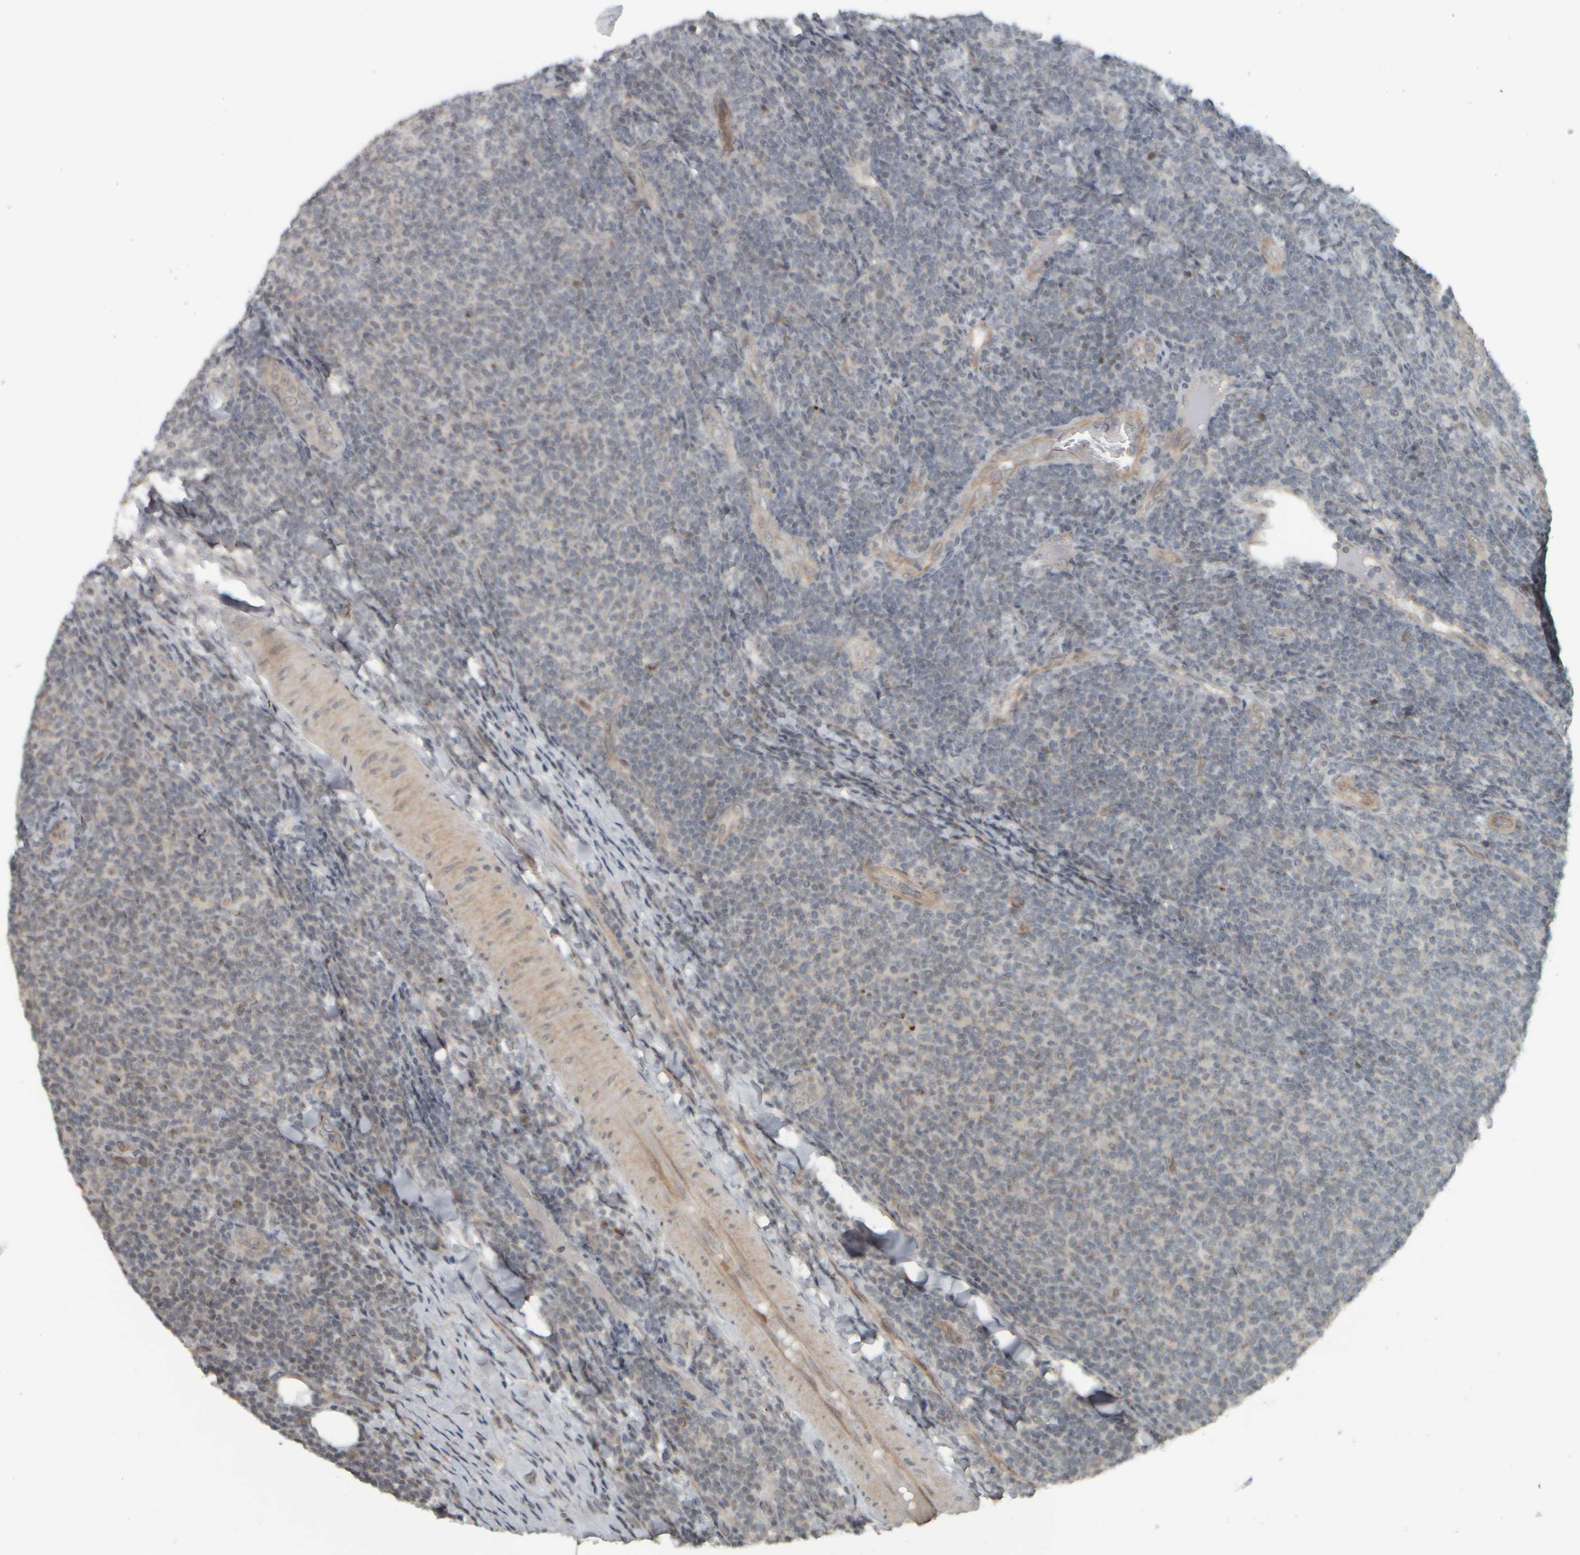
{"staining": {"intensity": "weak", "quantity": "<25%", "location": "cytoplasmic/membranous"}, "tissue": "lymphoma", "cell_type": "Tumor cells", "image_type": "cancer", "snomed": [{"axis": "morphology", "description": "Malignant lymphoma, non-Hodgkin's type, Low grade"}, {"axis": "topography", "description": "Lymph node"}], "caption": "Lymphoma was stained to show a protein in brown. There is no significant positivity in tumor cells. Nuclei are stained in blue.", "gene": "NAPG", "patient": {"sex": "male", "age": 66}}